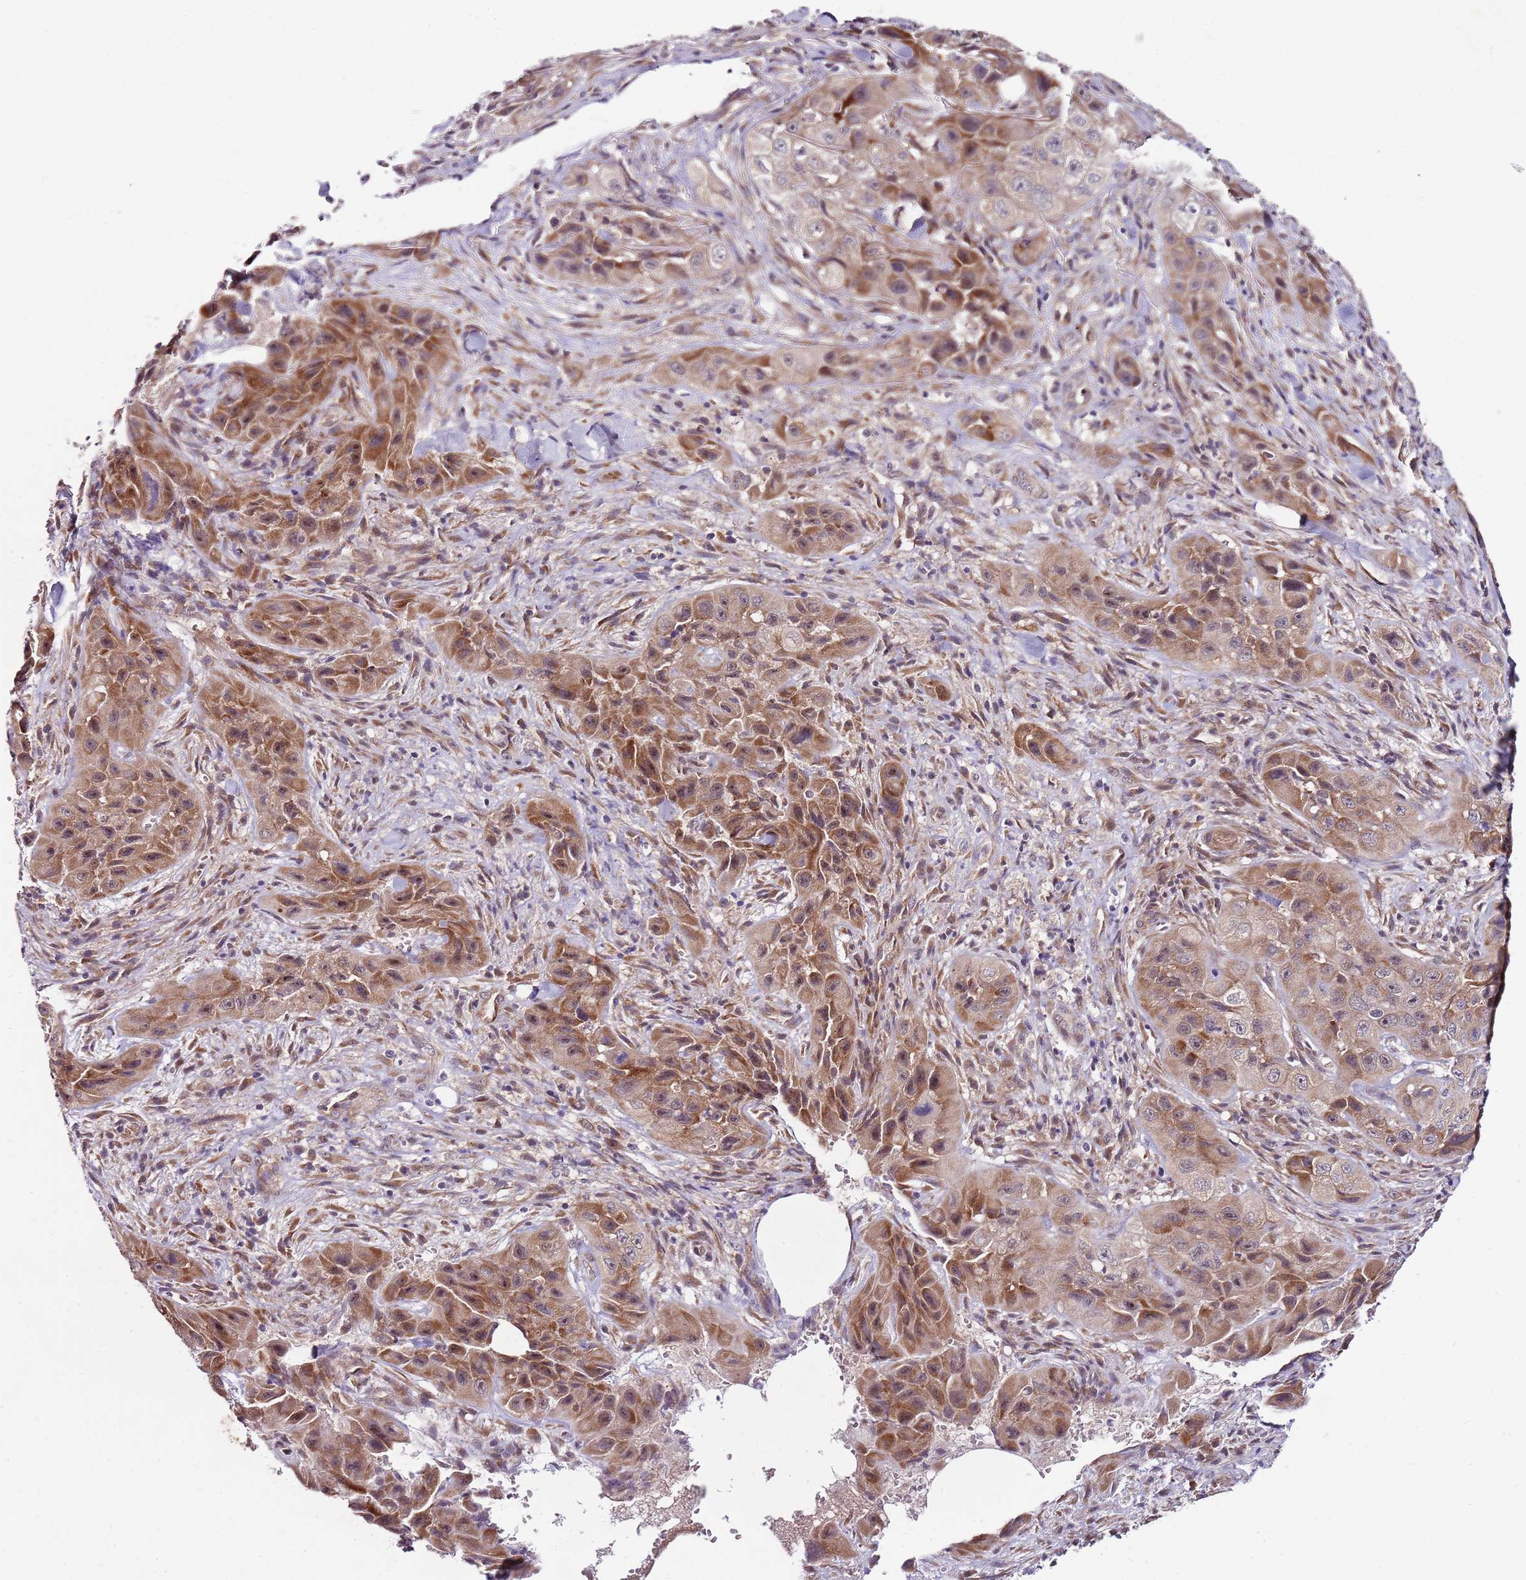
{"staining": {"intensity": "moderate", "quantity": ">75%", "location": "cytoplasmic/membranous"}, "tissue": "skin cancer", "cell_type": "Tumor cells", "image_type": "cancer", "snomed": [{"axis": "morphology", "description": "Squamous cell carcinoma, NOS"}, {"axis": "topography", "description": "Skin"}, {"axis": "topography", "description": "Subcutis"}], "caption": "The immunohistochemical stain labels moderate cytoplasmic/membranous expression in tumor cells of skin cancer (squamous cell carcinoma) tissue.", "gene": "FBXL22", "patient": {"sex": "male", "age": 73}}